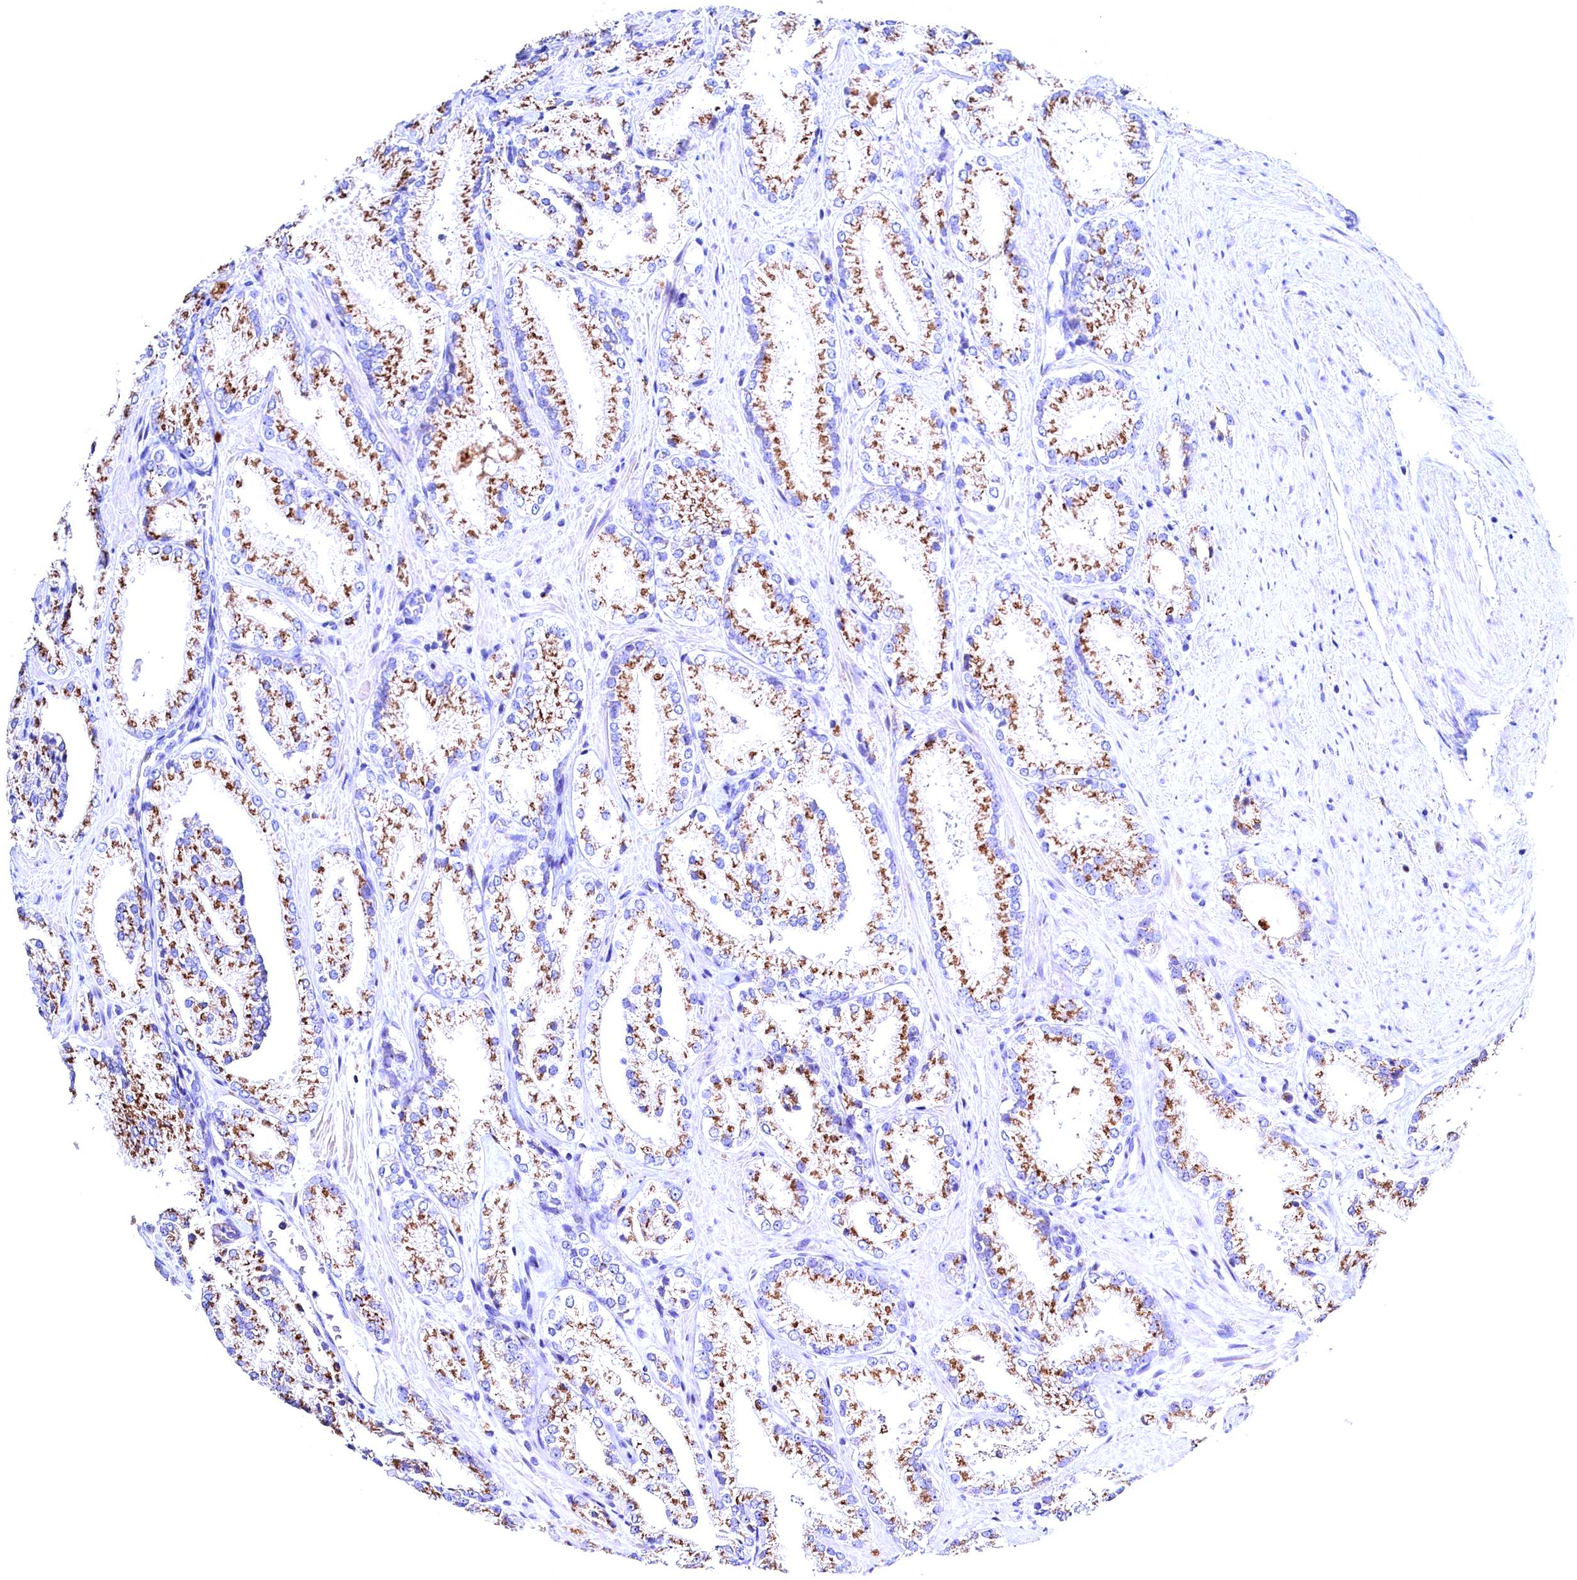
{"staining": {"intensity": "moderate", "quantity": ">75%", "location": "cytoplasmic/membranous"}, "tissue": "prostate cancer", "cell_type": "Tumor cells", "image_type": "cancer", "snomed": [{"axis": "morphology", "description": "Adenocarcinoma, High grade"}, {"axis": "topography", "description": "Prostate"}], "caption": "Moderate cytoplasmic/membranous protein expression is present in about >75% of tumor cells in prostate adenocarcinoma (high-grade).", "gene": "GPR108", "patient": {"sex": "male", "age": 73}}